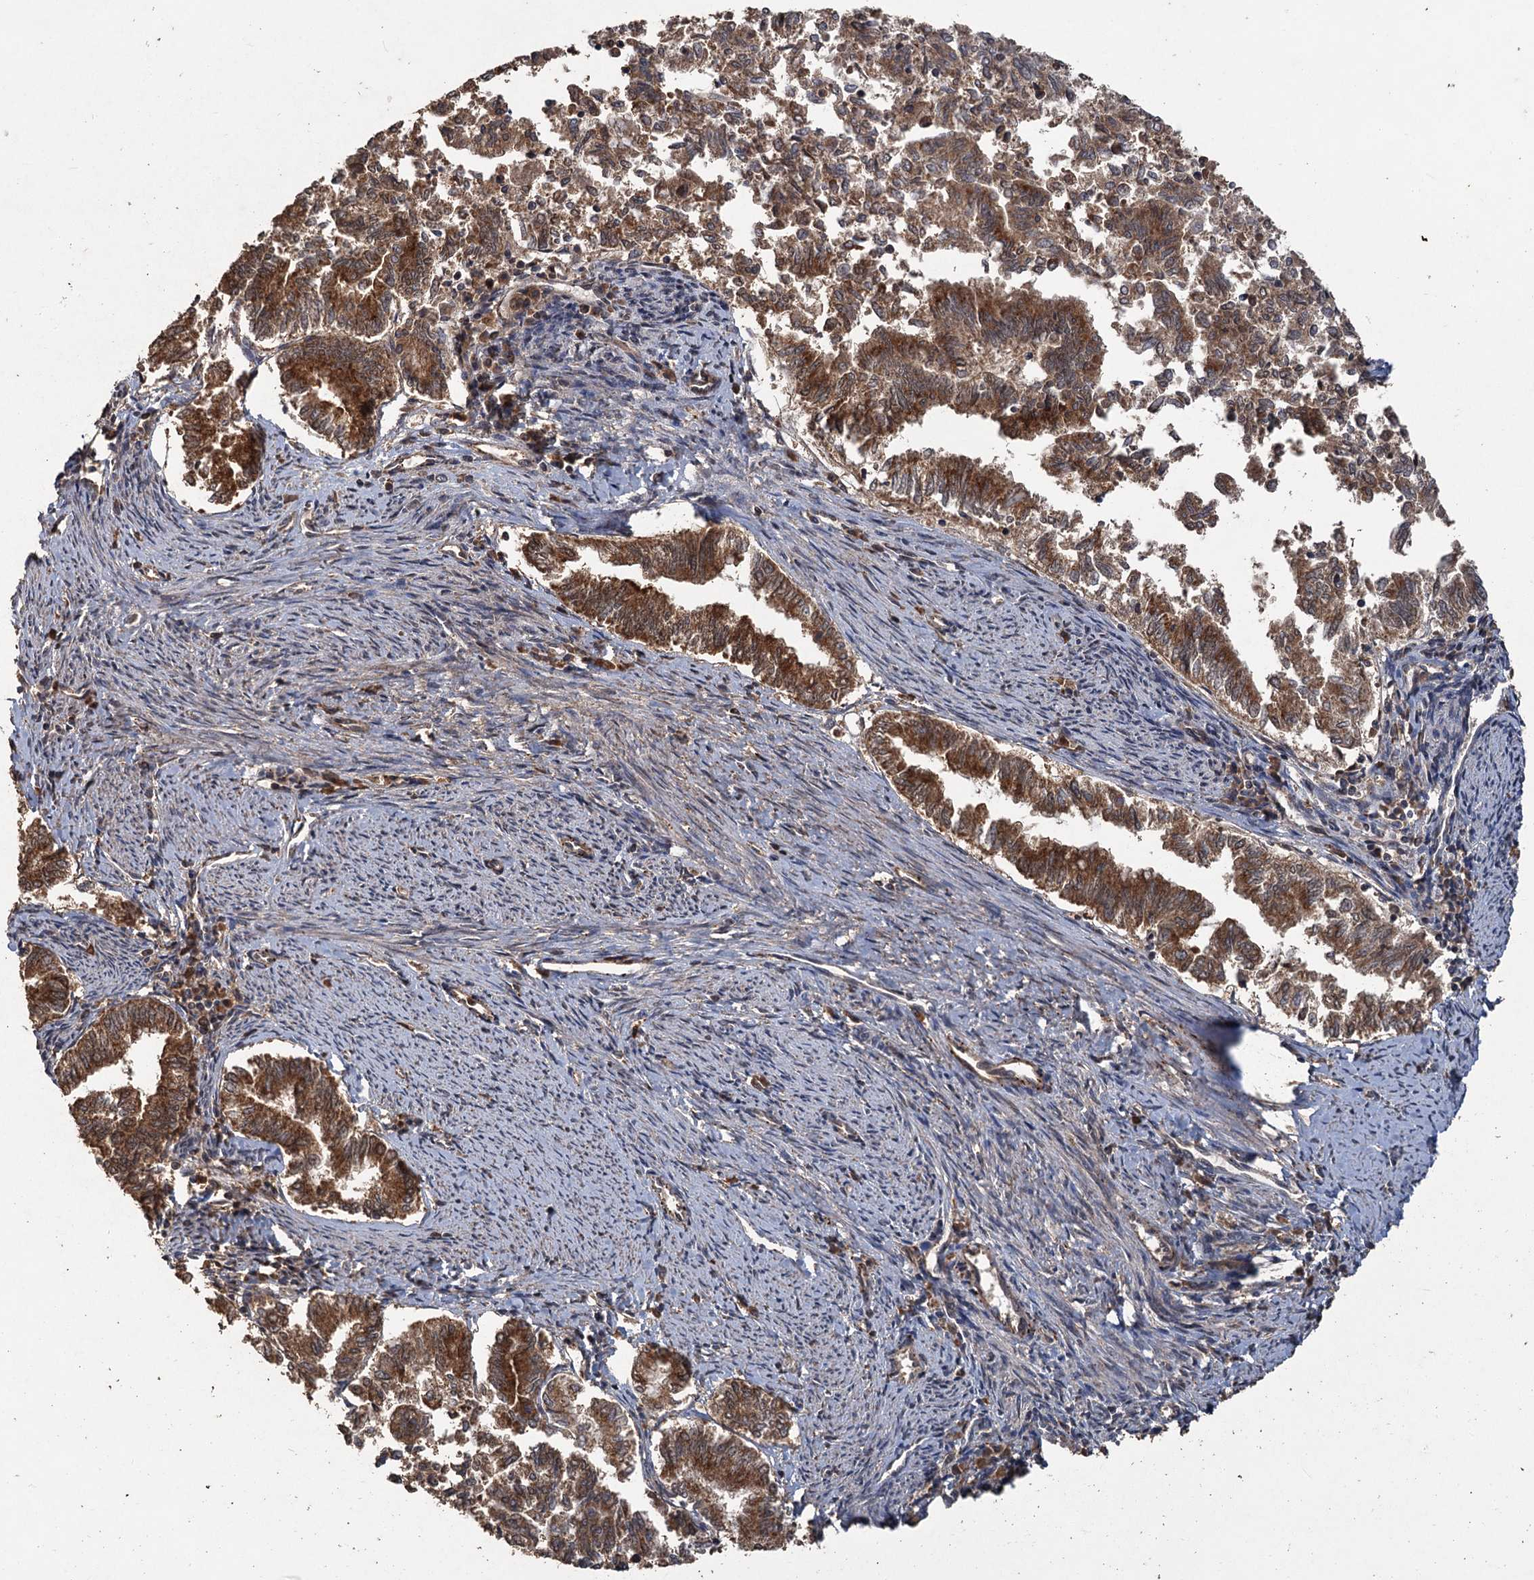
{"staining": {"intensity": "strong", "quantity": ">75%", "location": "cytoplasmic/membranous"}, "tissue": "endometrial cancer", "cell_type": "Tumor cells", "image_type": "cancer", "snomed": [{"axis": "morphology", "description": "Adenocarcinoma, NOS"}, {"axis": "topography", "description": "Endometrium"}], "caption": "IHC histopathology image of neoplastic tissue: endometrial cancer (adenocarcinoma) stained using IHC exhibits high levels of strong protein expression localized specifically in the cytoplasmic/membranous of tumor cells, appearing as a cytoplasmic/membranous brown color.", "gene": "KANSL2", "patient": {"sex": "female", "age": 79}}